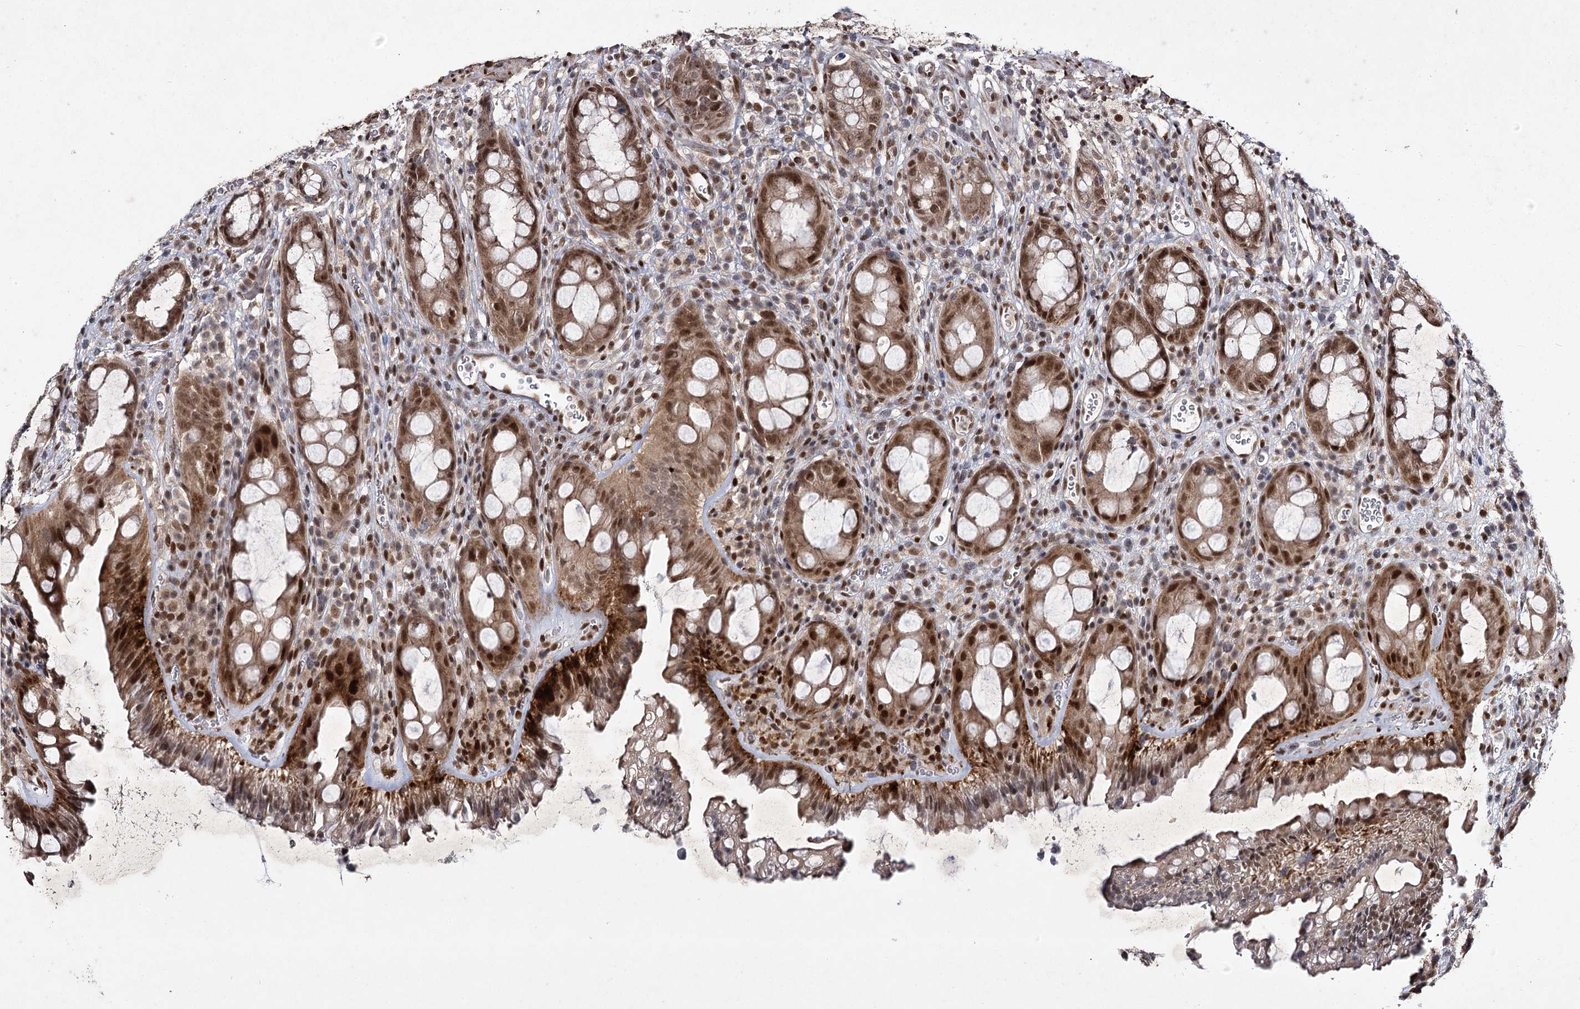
{"staining": {"intensity": "moderate", "quantity": ">75%", "location": "cytoplasmic/membranous,nuclear"}, "tissue": "rectum", "cell_type": "Glandular cells", "image_type": "normal", "snomed": [{"axis": "morphology", "description": "Normal tissue, NOS"}, {"axis": "topography", "description": "Rectum"}], "caption": "An image of rectum stained for a protein shows moderate cytoplasmic/membranous,nuclear brown staining in glandular cells.", "gene": "DCUN1D4", "patient": {"sex": "female", "age": 57}}